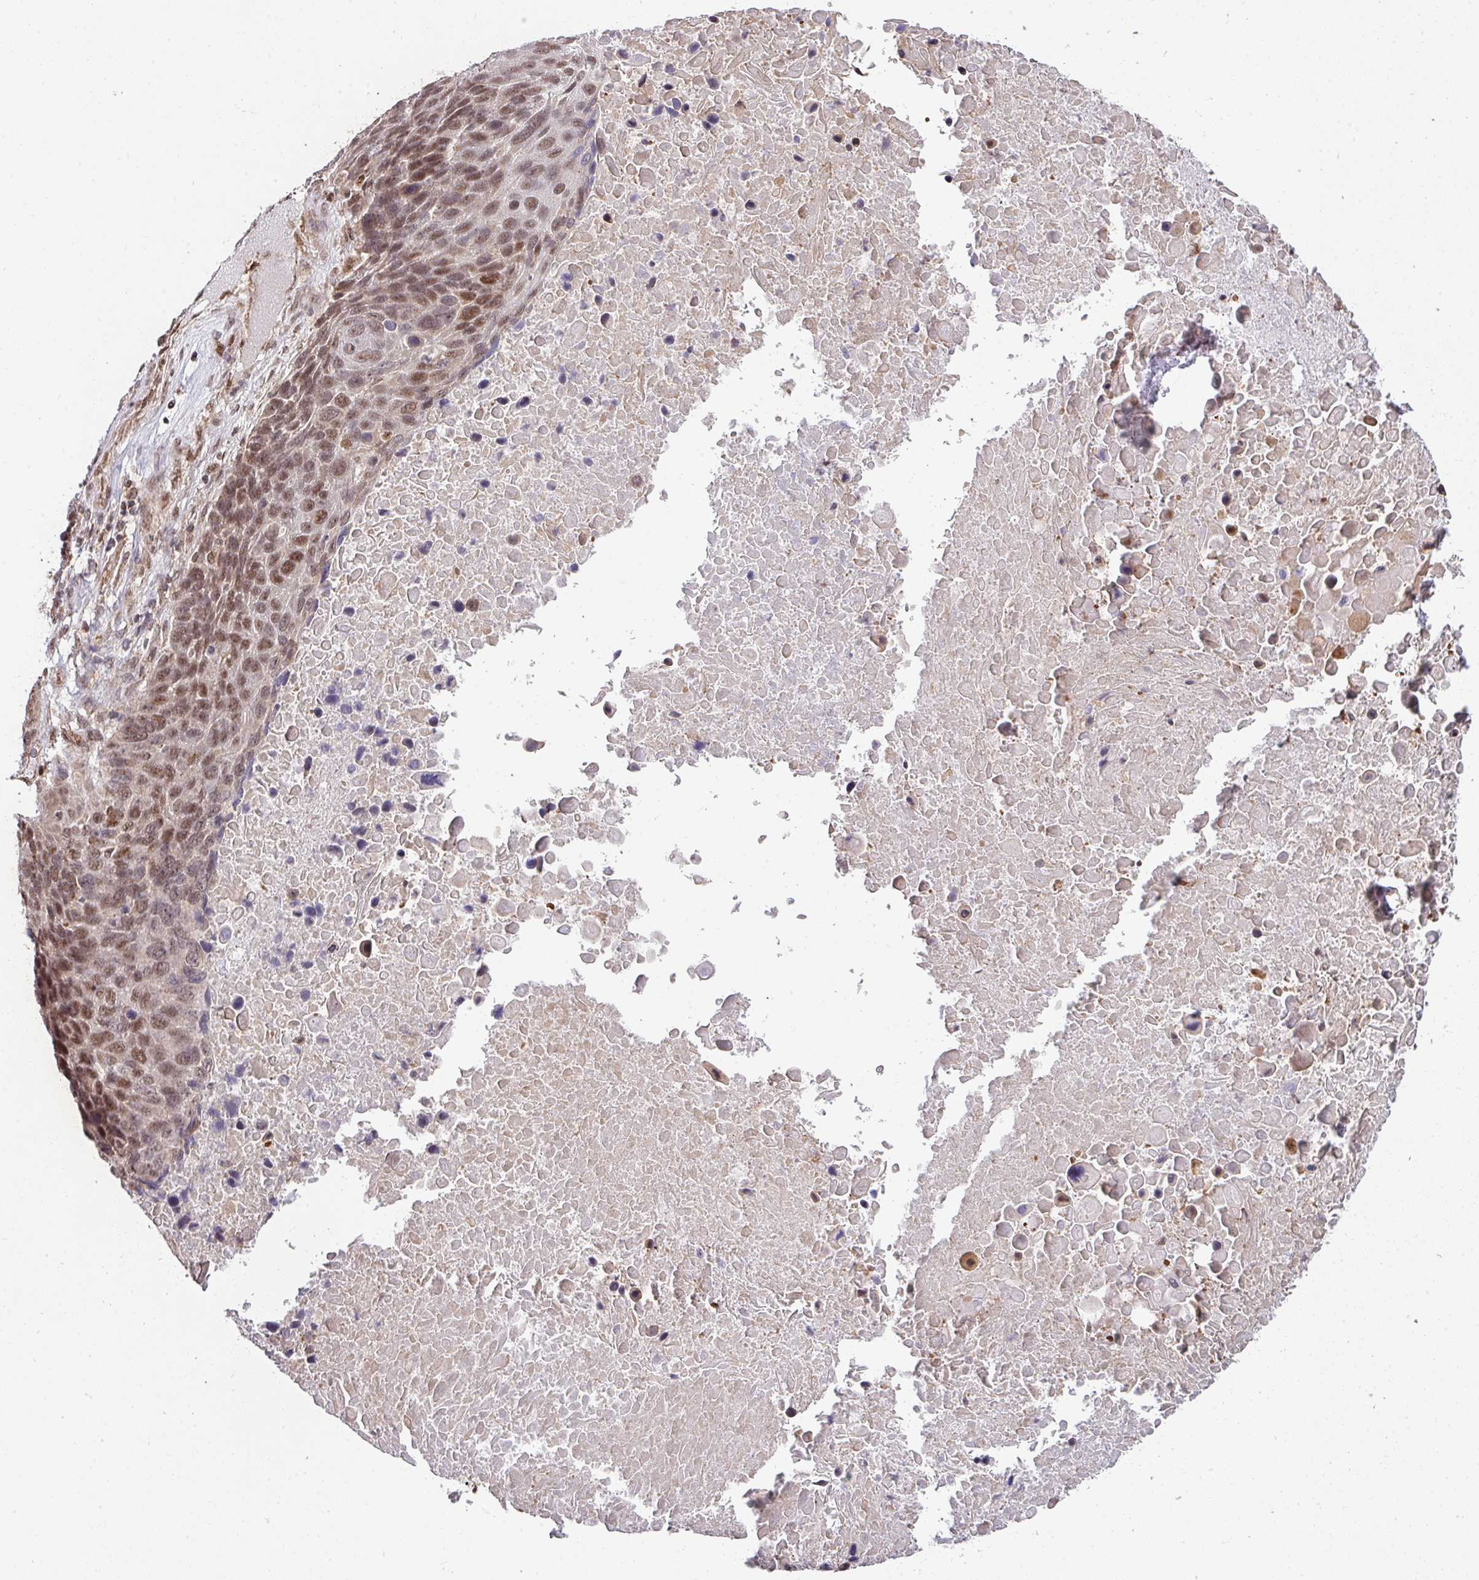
{"staining": {"intensity": "moderate", "quantity": "25%-75%", "location": "nuclear"}, "tissue": "lung cancer", "cell_type": "Tumor cells", "image_type": "cancer", "snomed": [{"axis": "morphology", "description": "Normal tissue, NOS"}, {"axis": "morphology", "description": "Squamous cell carcinoma, NOS"}, {"axis": "topography", "description": "Lymph node"}, {"axis": "topography", "description": "Lung"}], "caption": "Immunohistochemistry image of neoplastic tissue: human squamous cell carcinoma (lung) stained using immunohistochemistry displays medium levels of moderate protein expression localized specifically in the nuclear of tumor cells, appearing as a nuclear brown color.", "gene": "PLK1", "patient": {"sex": "male", "age": 66}}